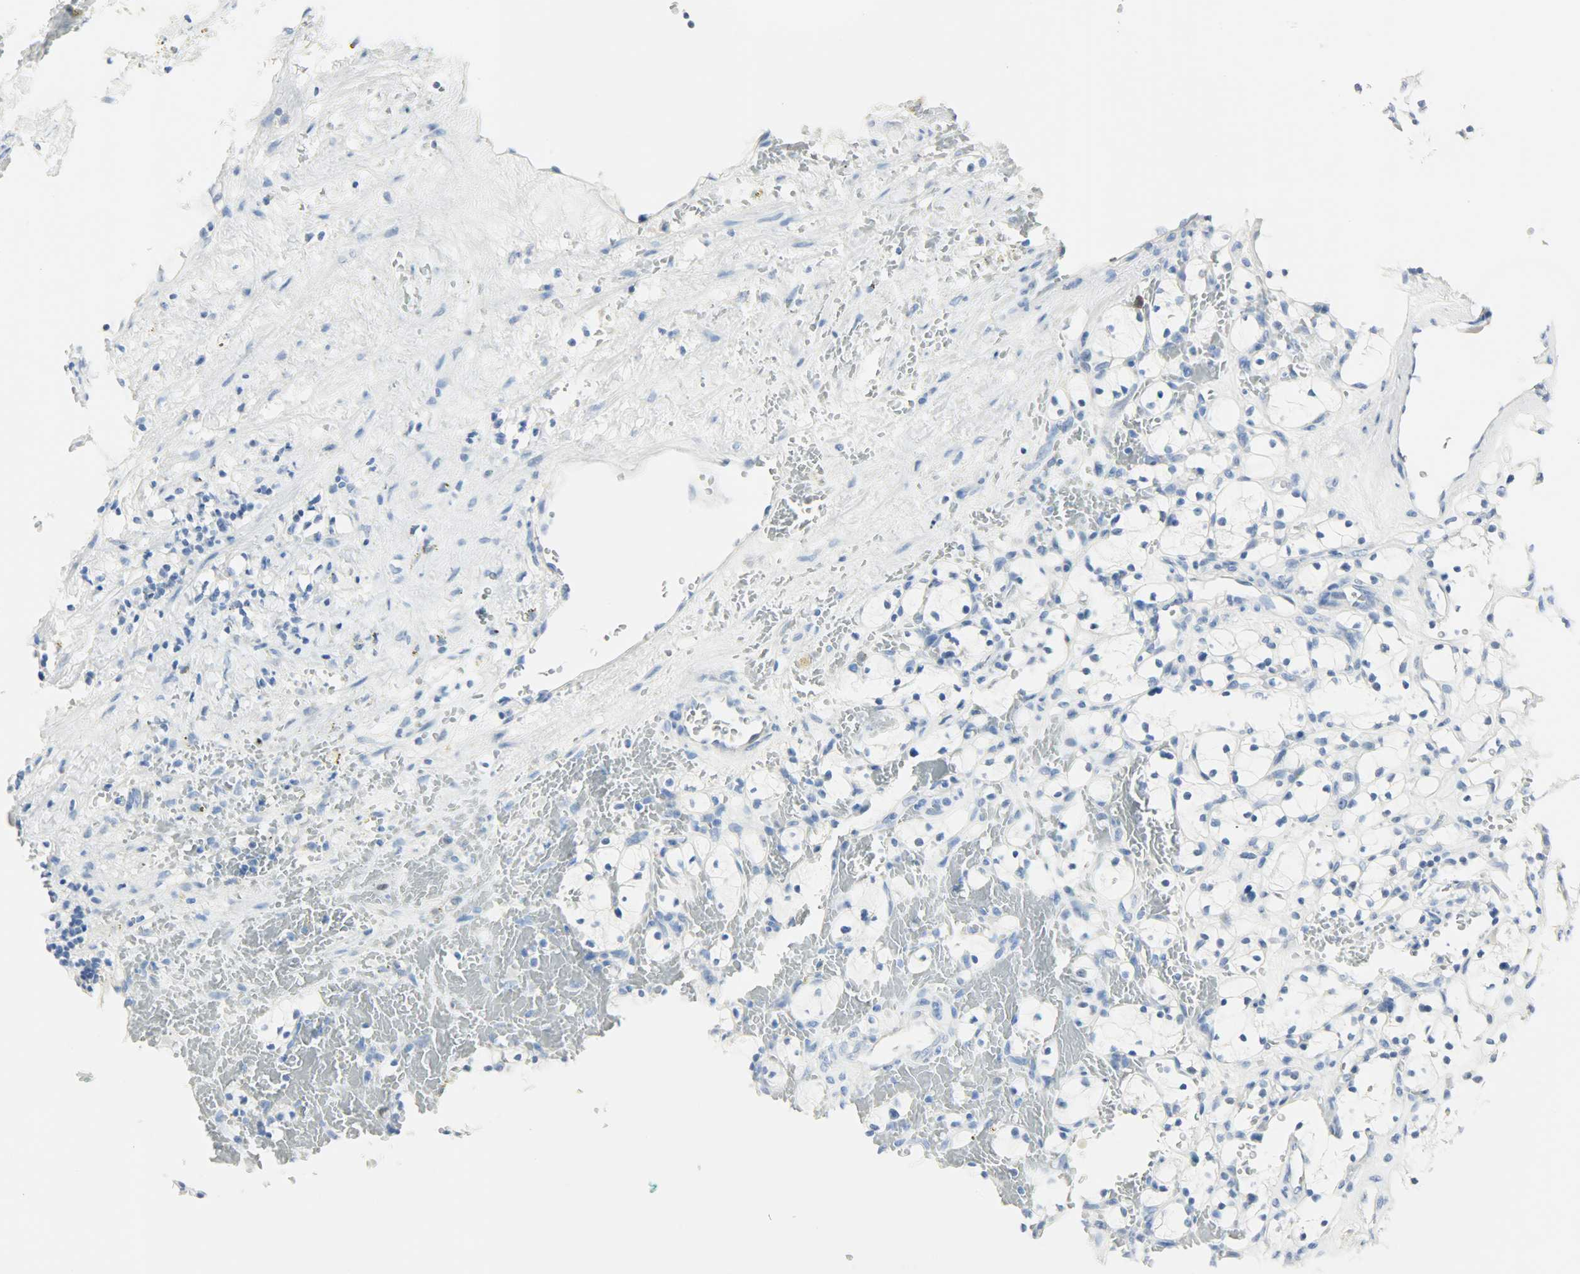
{"staining": {"intensity": "negative", "quantity": "none", "location": "none"}, "tissue": "renal cancer", "cell_type": "Tumor cells", "image_type": "cancer", "snomed": [{"axis": "morphology", "description": "Adenocarcinoma, NOS"}, {"axis": "topography", "description": "Kidney"}], "caption": "Protein analysis of renal cancer demonstrates no significant staining in tumor cells.", "gene": "HELLS", "patient": {"sex": "female", "age": 83}}